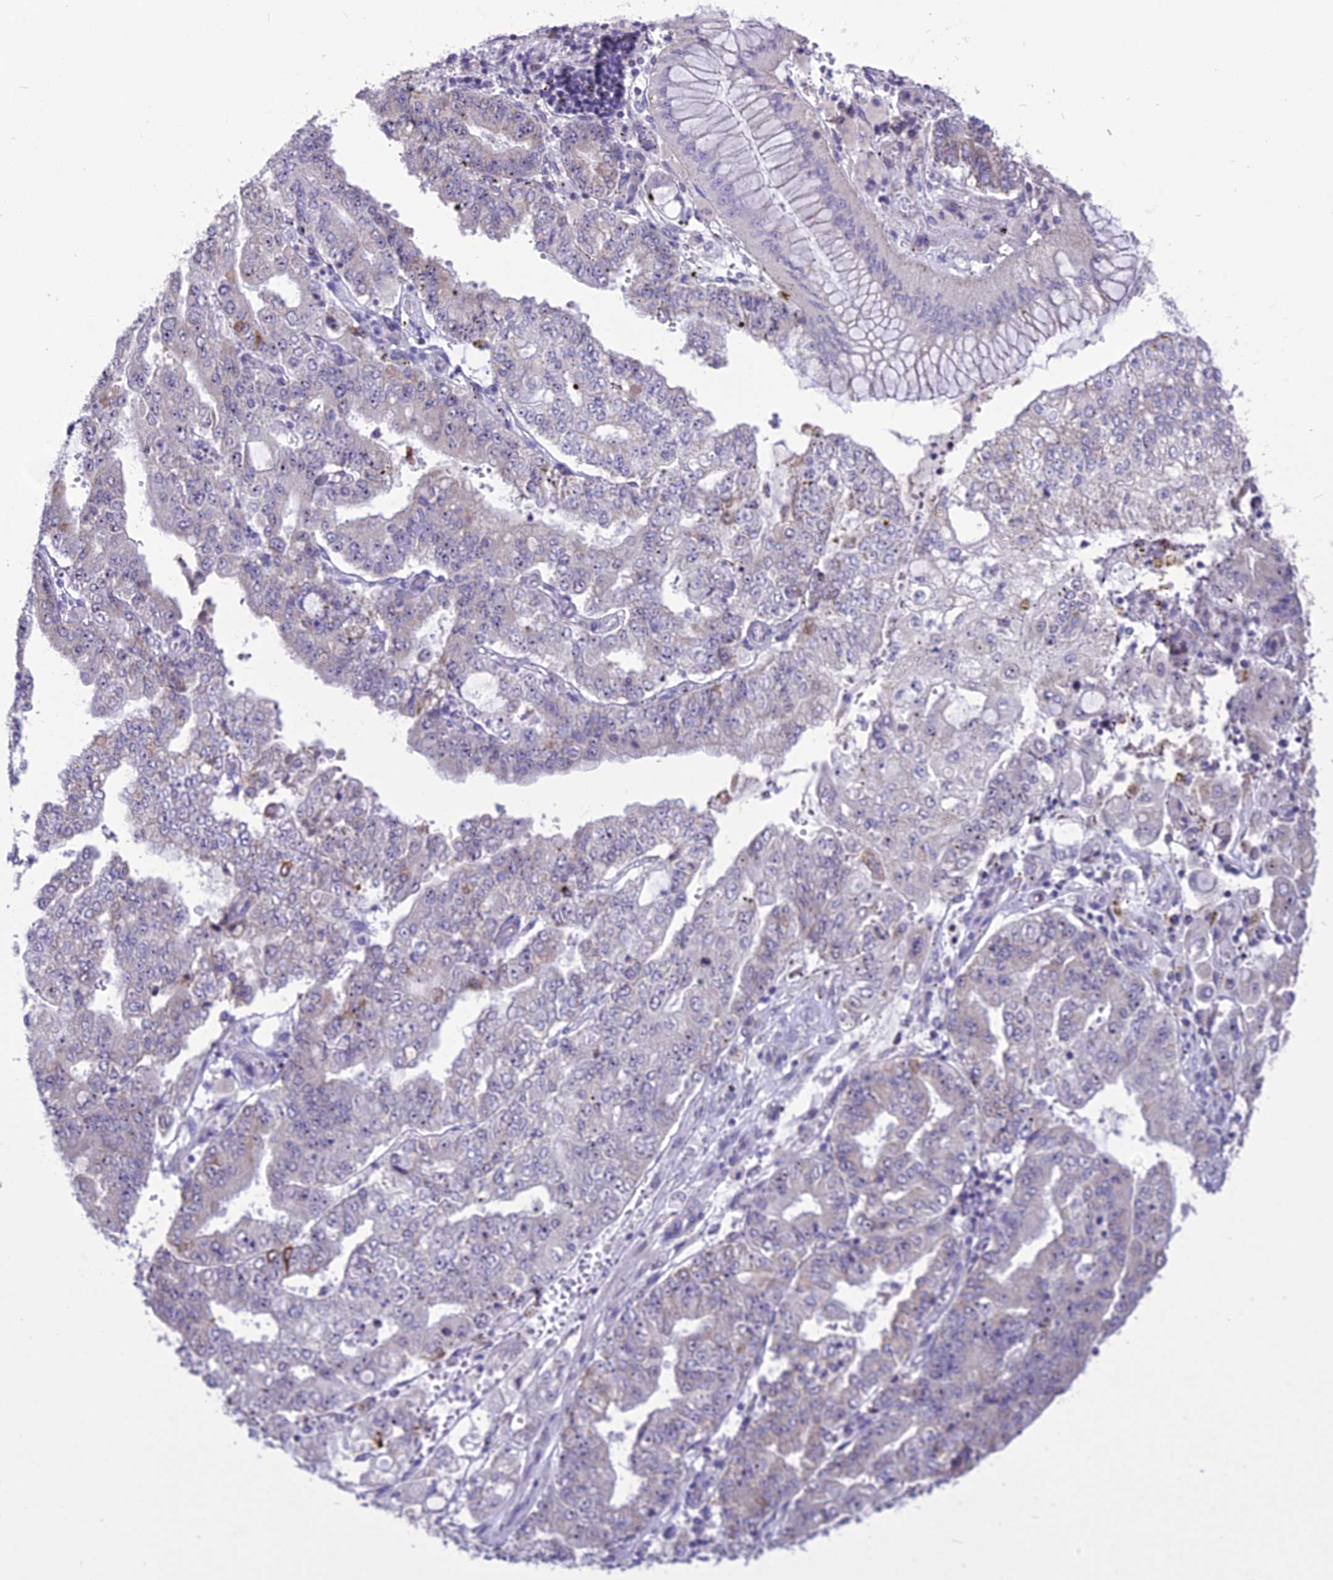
{"staining": {"intensity": "negative", "quantity": "none", "location": "none"}, "tissue": "stomach cancer", "cell_type": "Tumor cells", "image_type": "cancer", "snomed": [{"axis": "morphology", "description": "Adenocarcinoma, NOS"}, {"axis": "topography", "description": "Stomach"}], "caption": "IHC histopathology image of human stomach adenocarcinoma stained for a protein (brown), which displays no expression in tumor cells.", "gene": "CMSS1", "patient": {"sex": "male", "age": 76}}